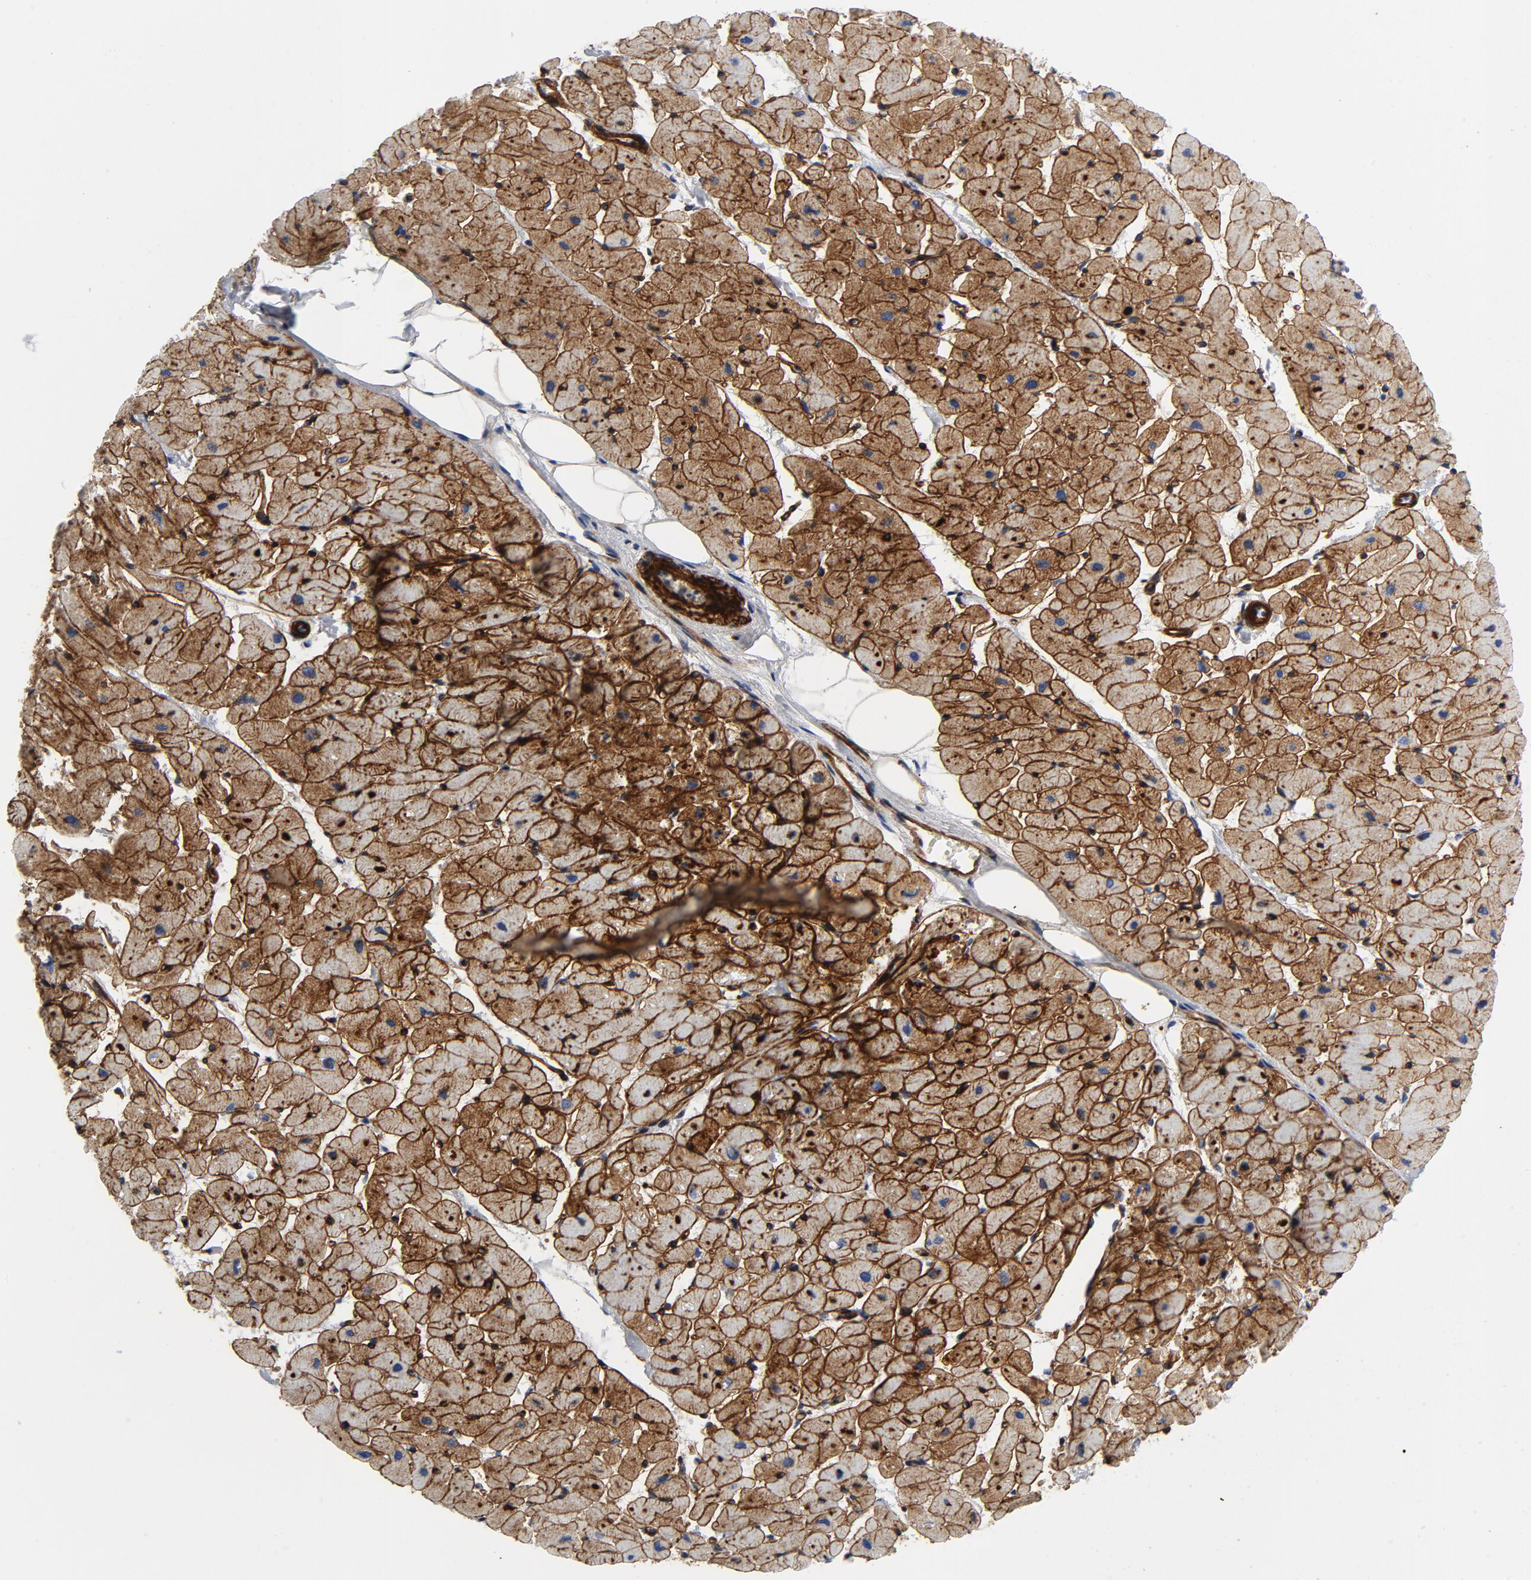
{"staining": {"intensity": "strong", "quantity": ">75%", "location": "cytoplasmic/membranous"}, "tissue": "heart muscle", "cell_type": "Cardiomyocytes", "image_type": "normal", "snomed": [{"axis": "morphology", "description": "Normal tissue, NOS"}, {"axis": "topography", "description": "Heart"}], "caption": "Heart muscle stained with IHC demonstrates strong cytoplasmic/membranous positivity in about >75% of cardiomyocytes.", "gene": "LAMC1", "patient": {"sex": "female", "age": 19}}